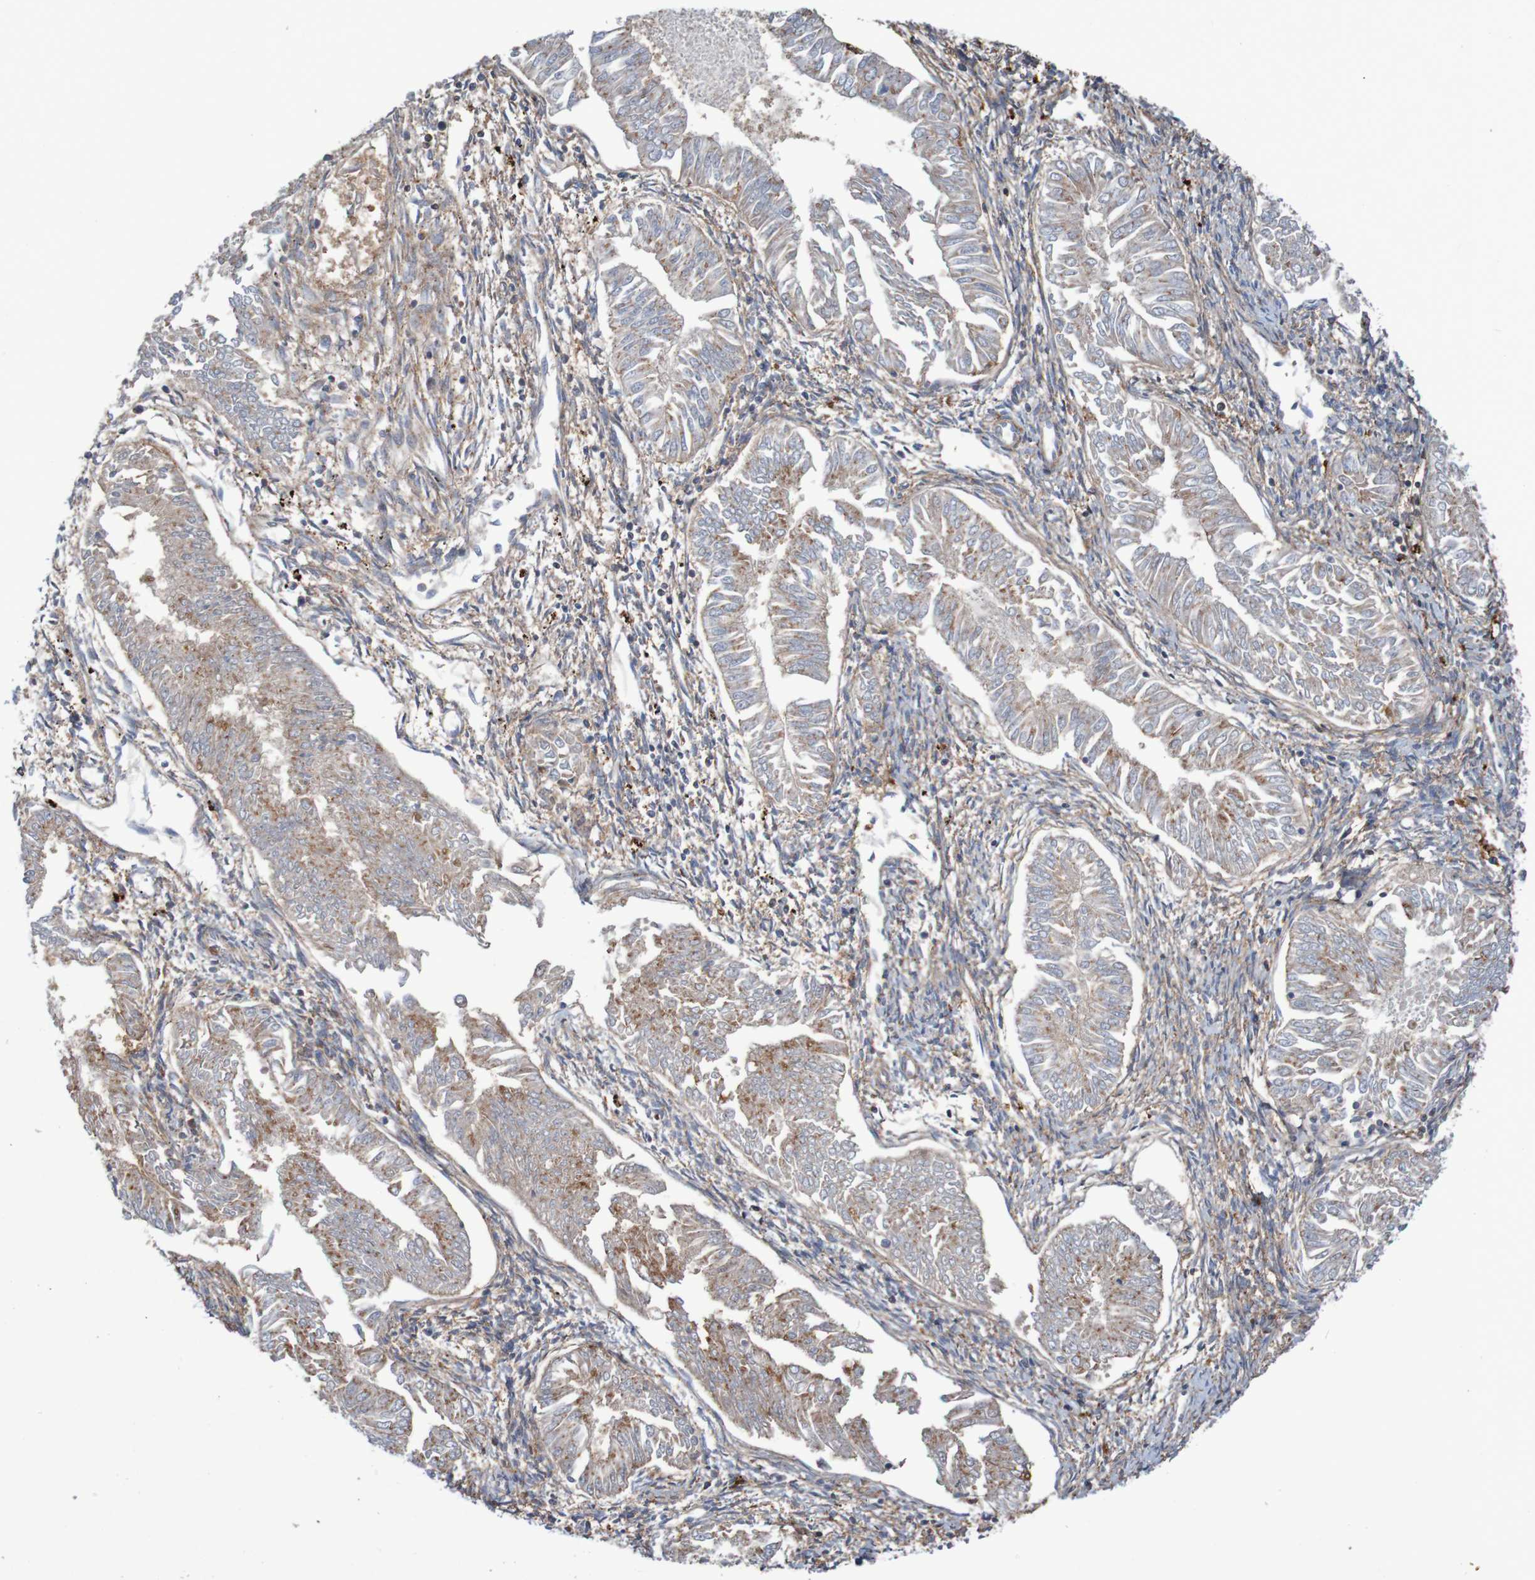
{"staining": {"intensity": "moderate", "quantity": ">75%", "location": "cytoplasmic/membranous"}, "tissue": "endometrial cancer", "cell_type": "Tumor cells", "image_type": "cancer", "snomed": [{"axis": "morphology", "description": "Adenocarcinoma, NOS"}, {"axis": "topography", "description": "Endometrium"}], "caption": "The histopathology image exhibits staining of adenocarcinoma (endometrial), revealing moderate cytoplasmic/membranous protein staining (brown color) within tumor cells. (Brightfield microscopy of DAB IHC at high magnification).", "gene": "PDGFB", "patient": {"sex": "female", "age": 53}}